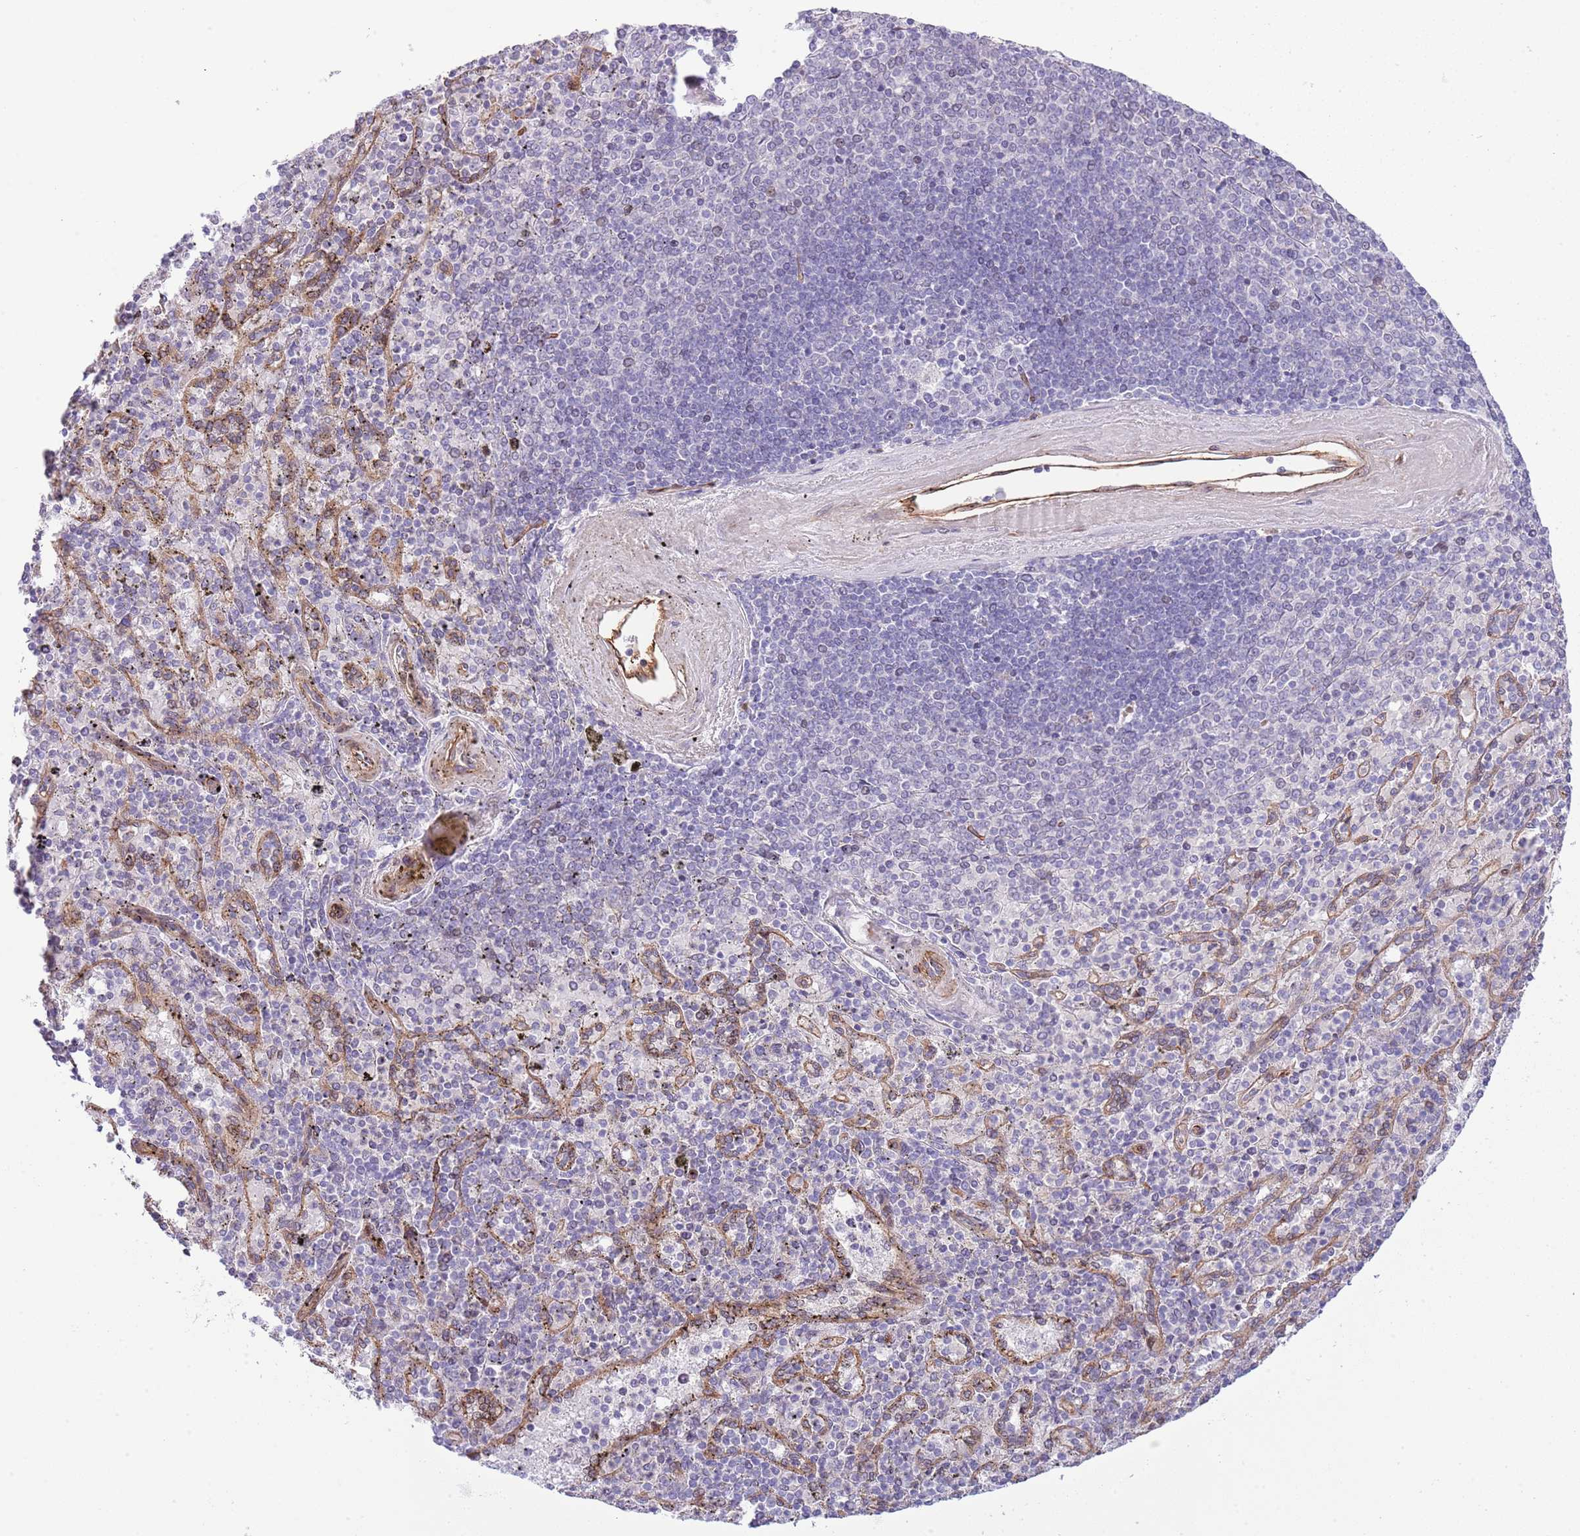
{"staining": {"intensity": "negative", "quantity": "none", "location": "none"}, "tissue": "spleen", "cell_type": "Cells in red pulp", "image_type": "normal", "snomed": [{"axis": "morphology", "description": "Normal tissue, NOS"}, {"axis": "topography", "description": "Spleen"}], "caption": "DAB (3,3'-diaminobenzidine) immunohistochemical staining of unremarkable spleen demonstrates no significant expression in cells in red pulp.", "gene": "NEK3", "patient": {"sex": "male", "age": 82}}